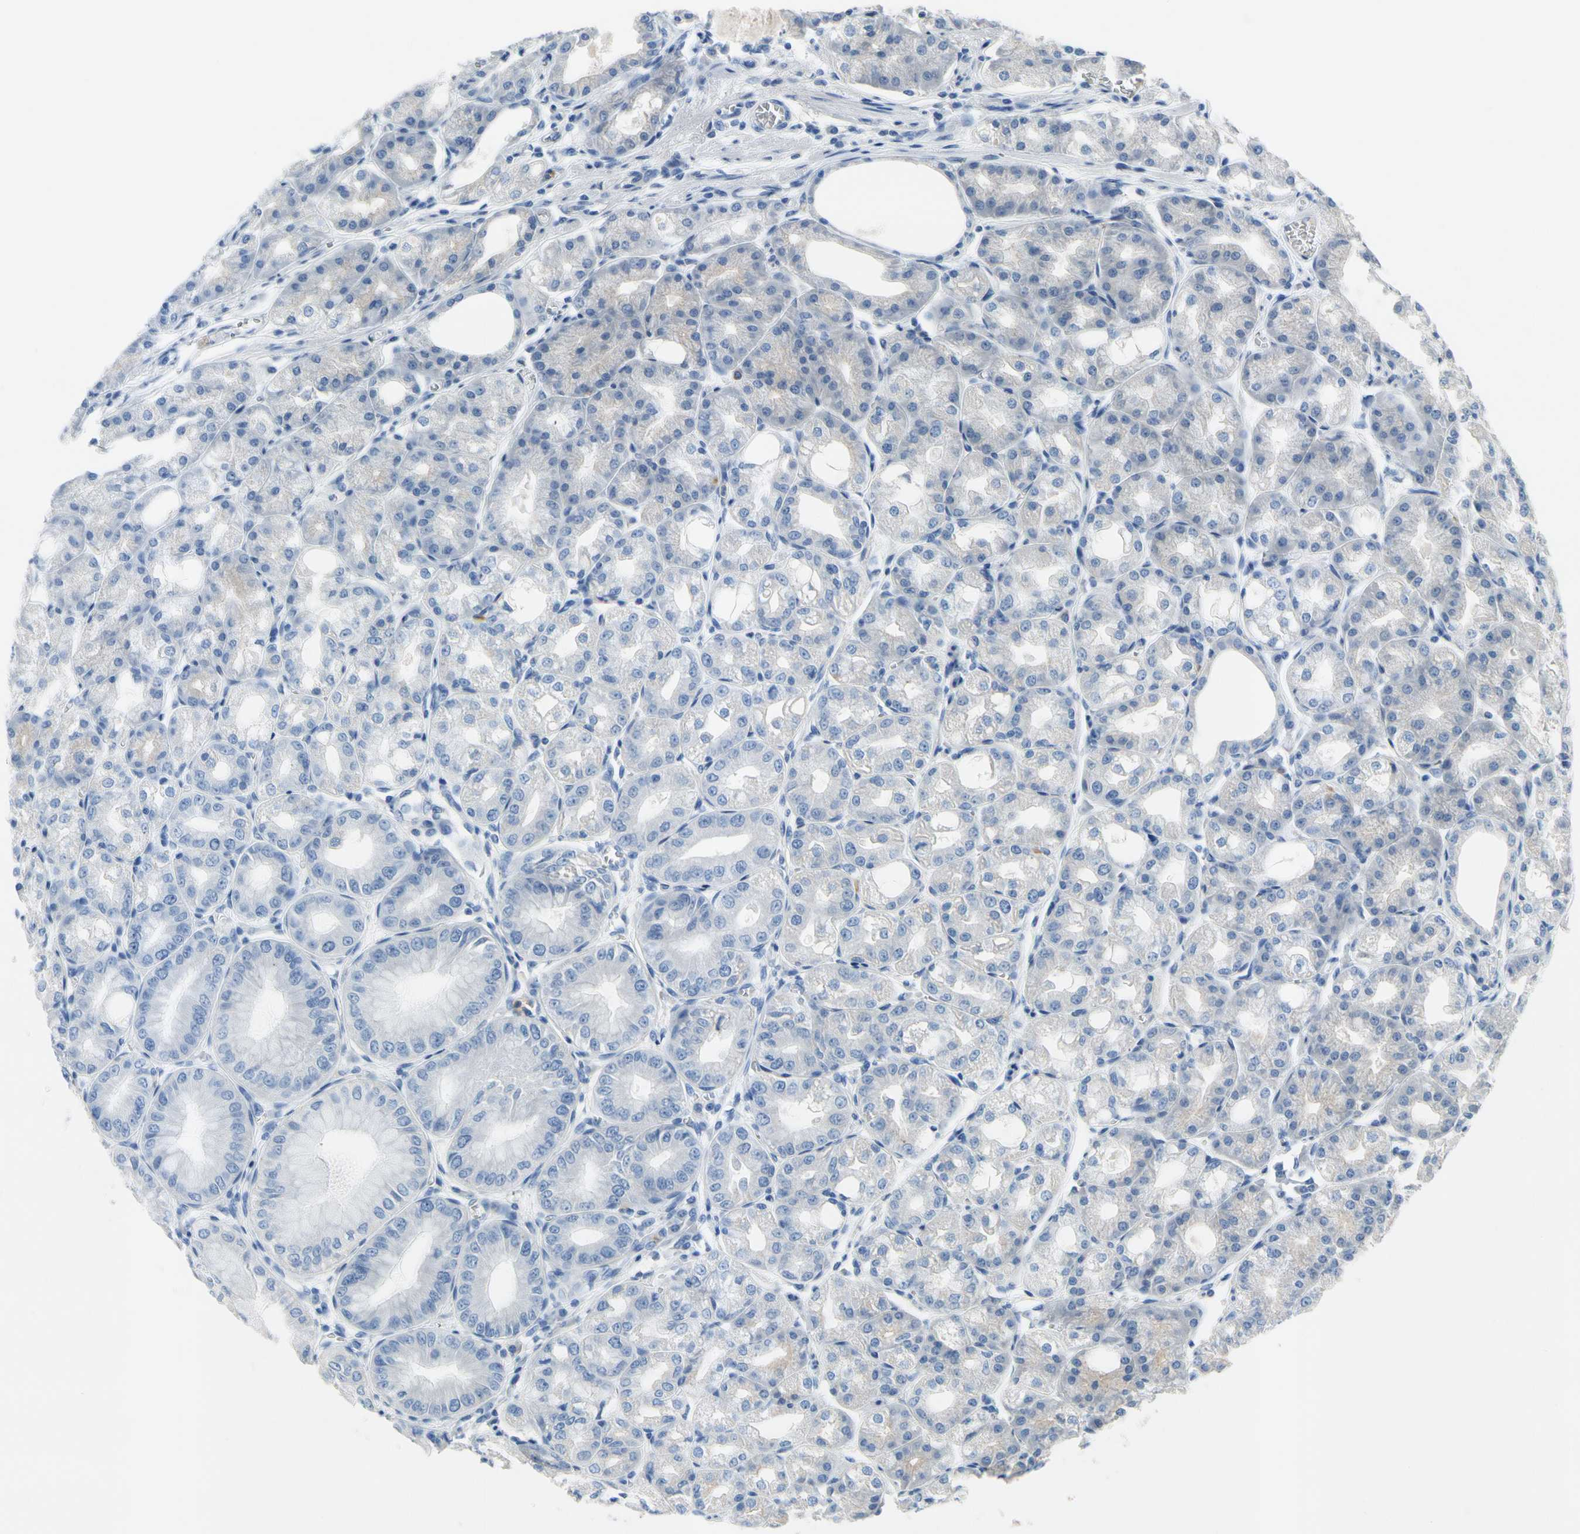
{"staining": {"intensity": "negative", "quantity": "none", "location": "none"}, "tissue": "stomach", "cell_type": "Glandular cells", "image_type": "normal", "snomed": [{"axis": "morphology", "description": "Normal tissue, NOS"}, {"axis": "topography", "description": "Stomach, lower"}], "caption": "A high-resolution micrograph shows immunohistochemistry (IHC) staining of benign stomach, which exhibits no significant positivity in glandular cells. (Stains: DAB (3,3'-diaminobenzidine) IHC with hematoxylin counter stain, Microscopy: brightfield microscopy at high magnification).", "gene": "SIGLEC5", "patient": {"sex": "male", "age": 71}}